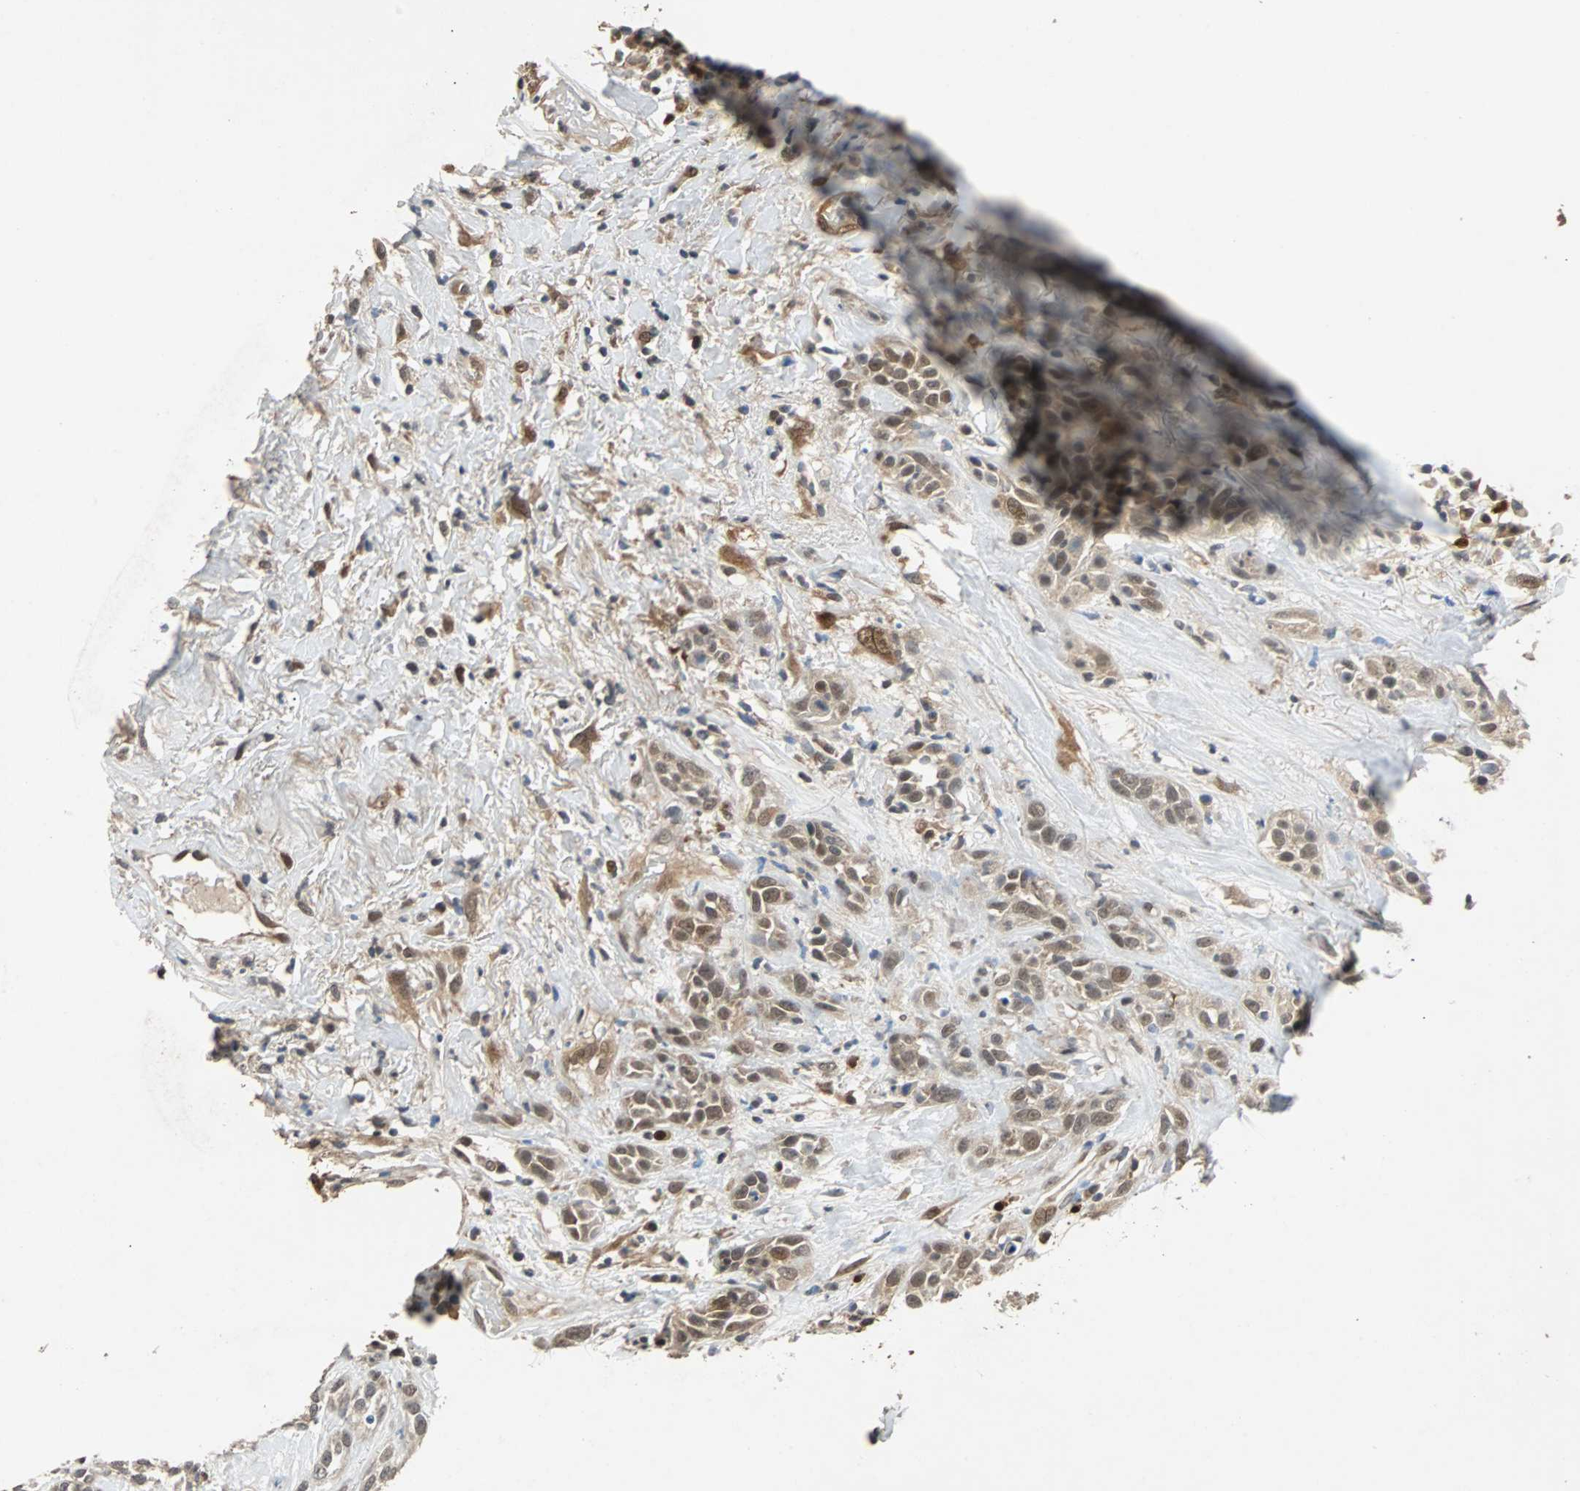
{"staining": {"intensity": "moderate", "quantity": ">75%", "location": "cytoplasmic/membranous,nuclear"}, "tissue": "head and neck cancer", "cell_type": "Tumor cells", "image_type": "cancer", "snomed": [{"axis": "morphology", "description": "Squamous cell carcinoma, NOS"}, {"axis": "topography", "description": "Head-Neck"}], "caption": "Moderate cytoplasmic/membranous and nuclear protein positivity is seen in about >75% of tumor cells in head and neck cancer (squamous cell carcinoma). The protein of interest is shown in brown color, while the nuclei are stained blue.", "gene": "PRDX6", "patient": {"sex": "male", "age": 62}}